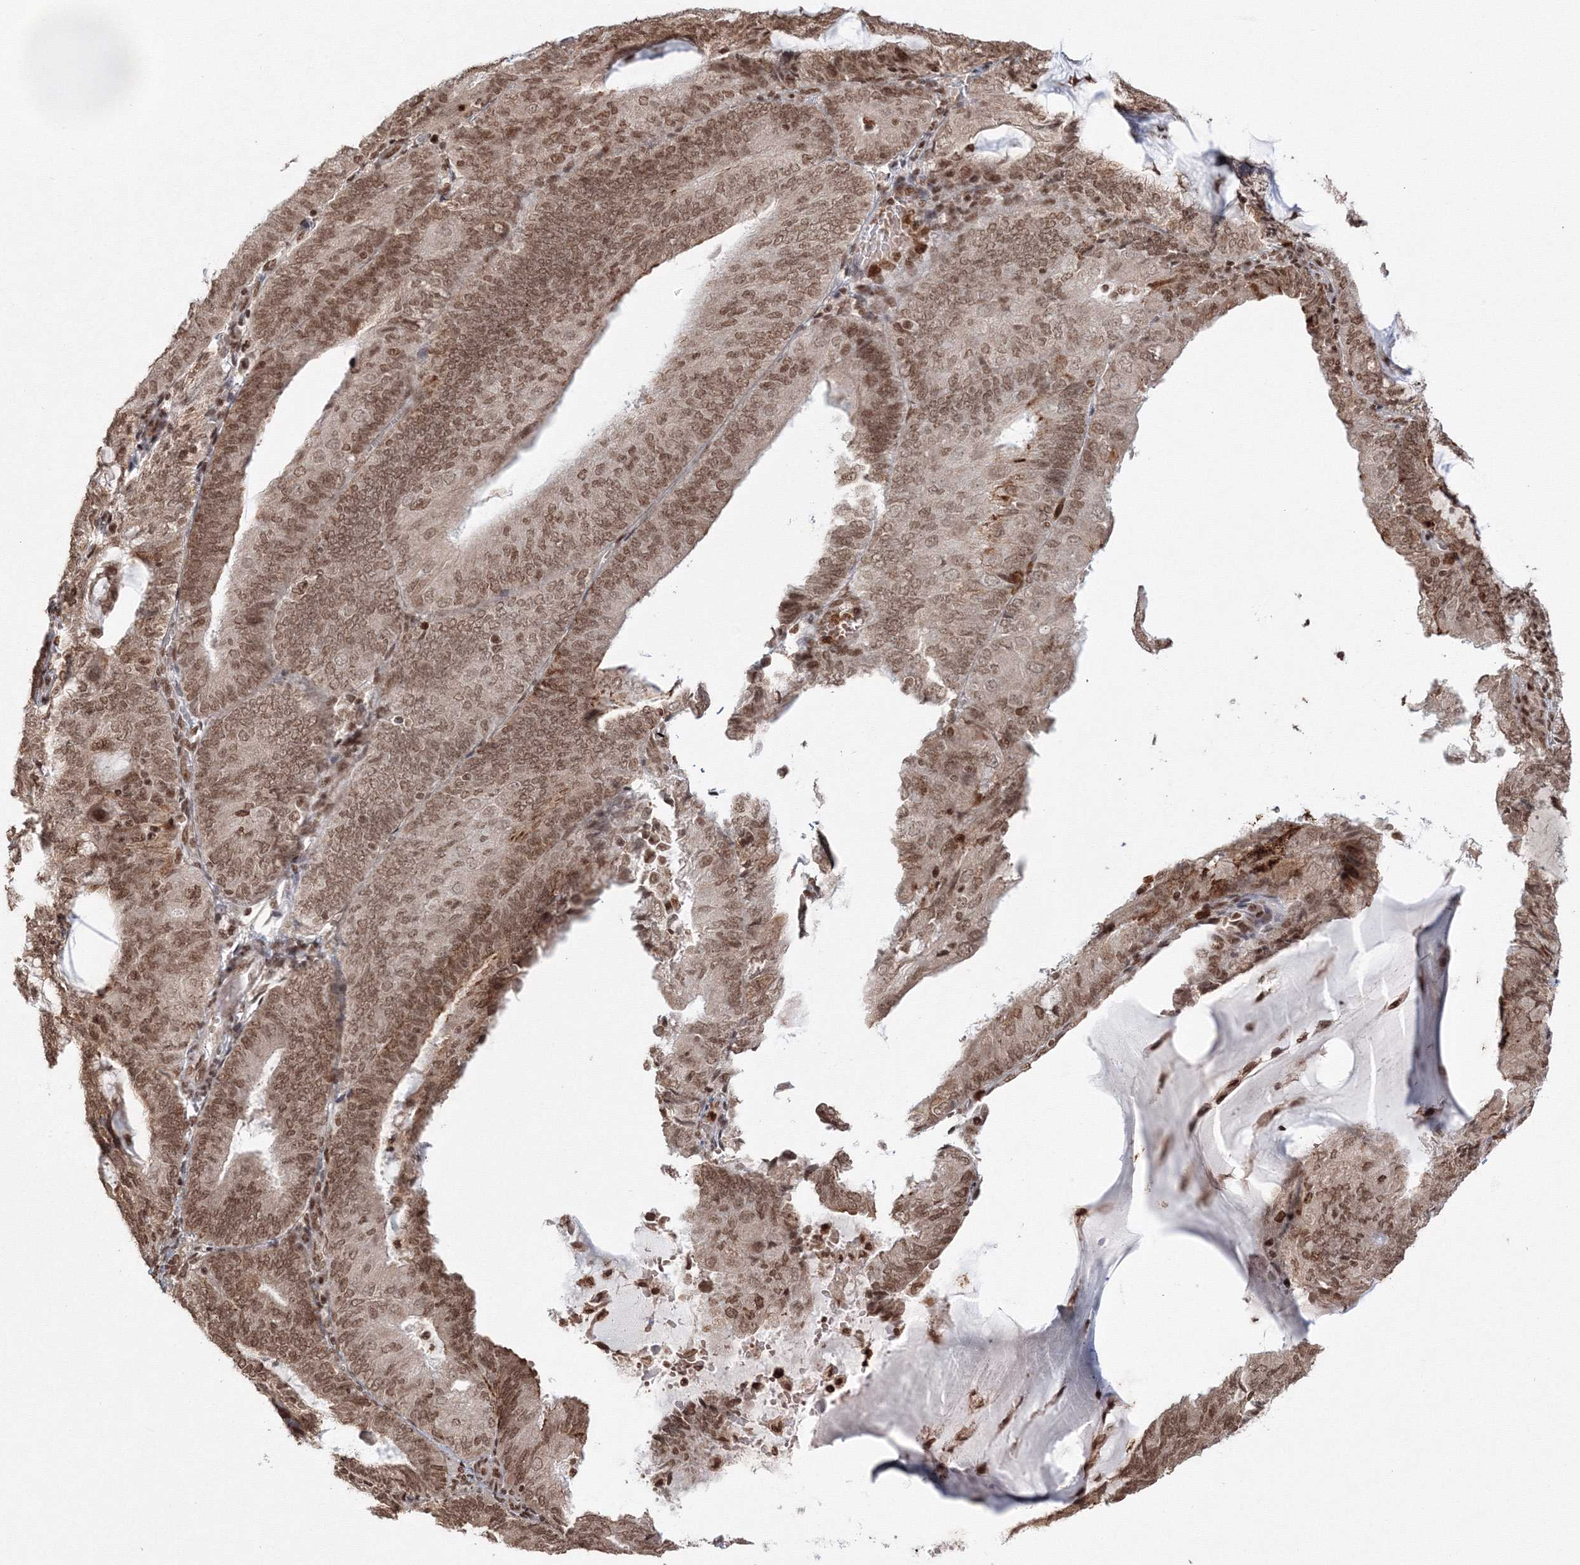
{"staining": {"intensity": "moderate", "quantity": ">75%", "location": "nuclear"}, "tissue": "endometrial cancer", "cell_type": "Tumor cells", "image_type": "cancer", "snomed": [{"axis": "morphology", "description": "Adenocarcinoma, NOS"}, {"axis": "topography", "description": "Endometrium"}], "caption": "This is a micrograph of immunohistochemistry staining of endometrial cancer (adenocarcinoma), which shows moderate positivity in the nuclear of tumor cells.", "gene": "KIF20A", "patient": {"sex": "female", "age": 81}}